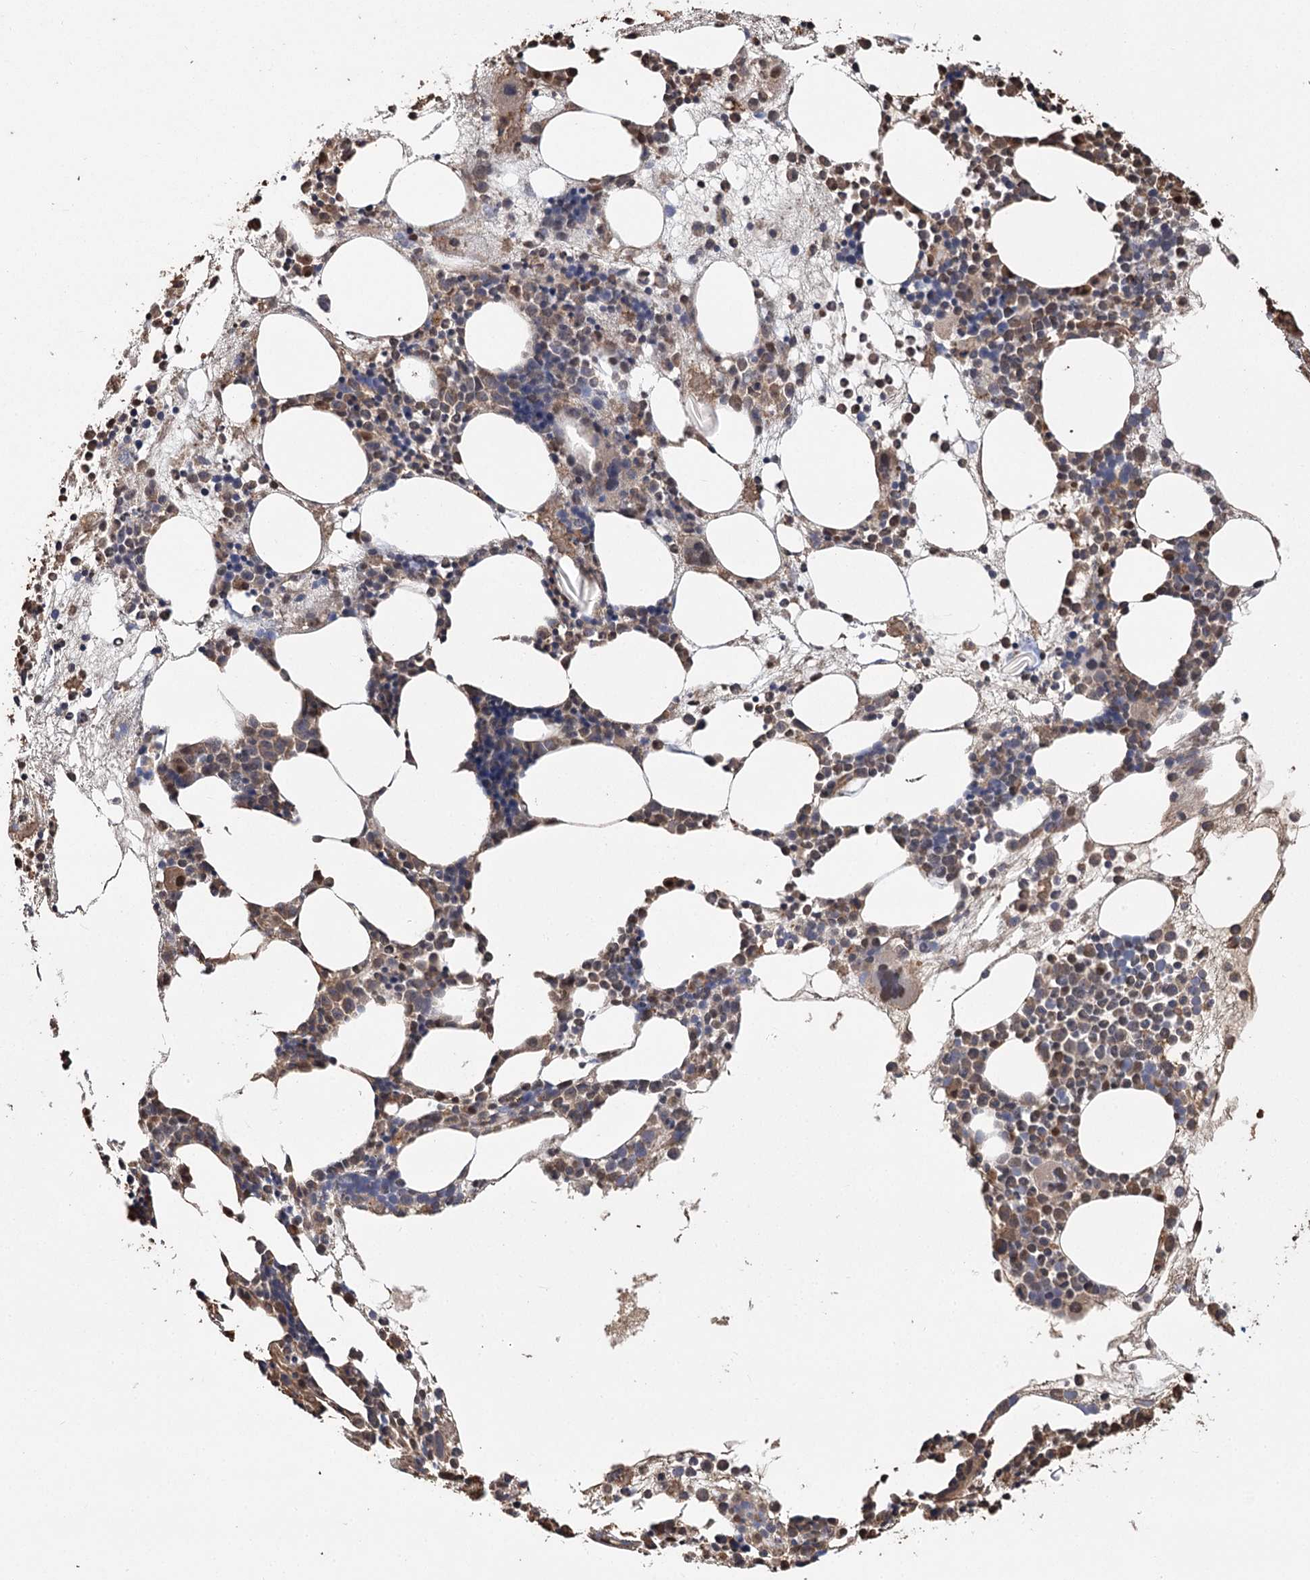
{"staining": {"intensity": "moderate", "quantity": "25%-75%", "location": "cytoplasmic/membranous,nuclear"}, "tissue": "bone marrow", "cell_type": "Hematopoietic cells", "image_type": "normal", "snomed": [{"axis": "morphology", "description": "Normal tissue, NOS"}, {"axis": "topography", "description": "Bone marrow"}], "caption": "Immunohistochemistry (IHC) histopathology image of benign human bone marrow stained for a protein (brown), which displays medium levels of moderate cytoplasmic/membranous,nuclear expression in about 25%-75% of hematopoietic cells.", "gene": "PLCH1", "patient": {"sex": "female", "age": 89}}